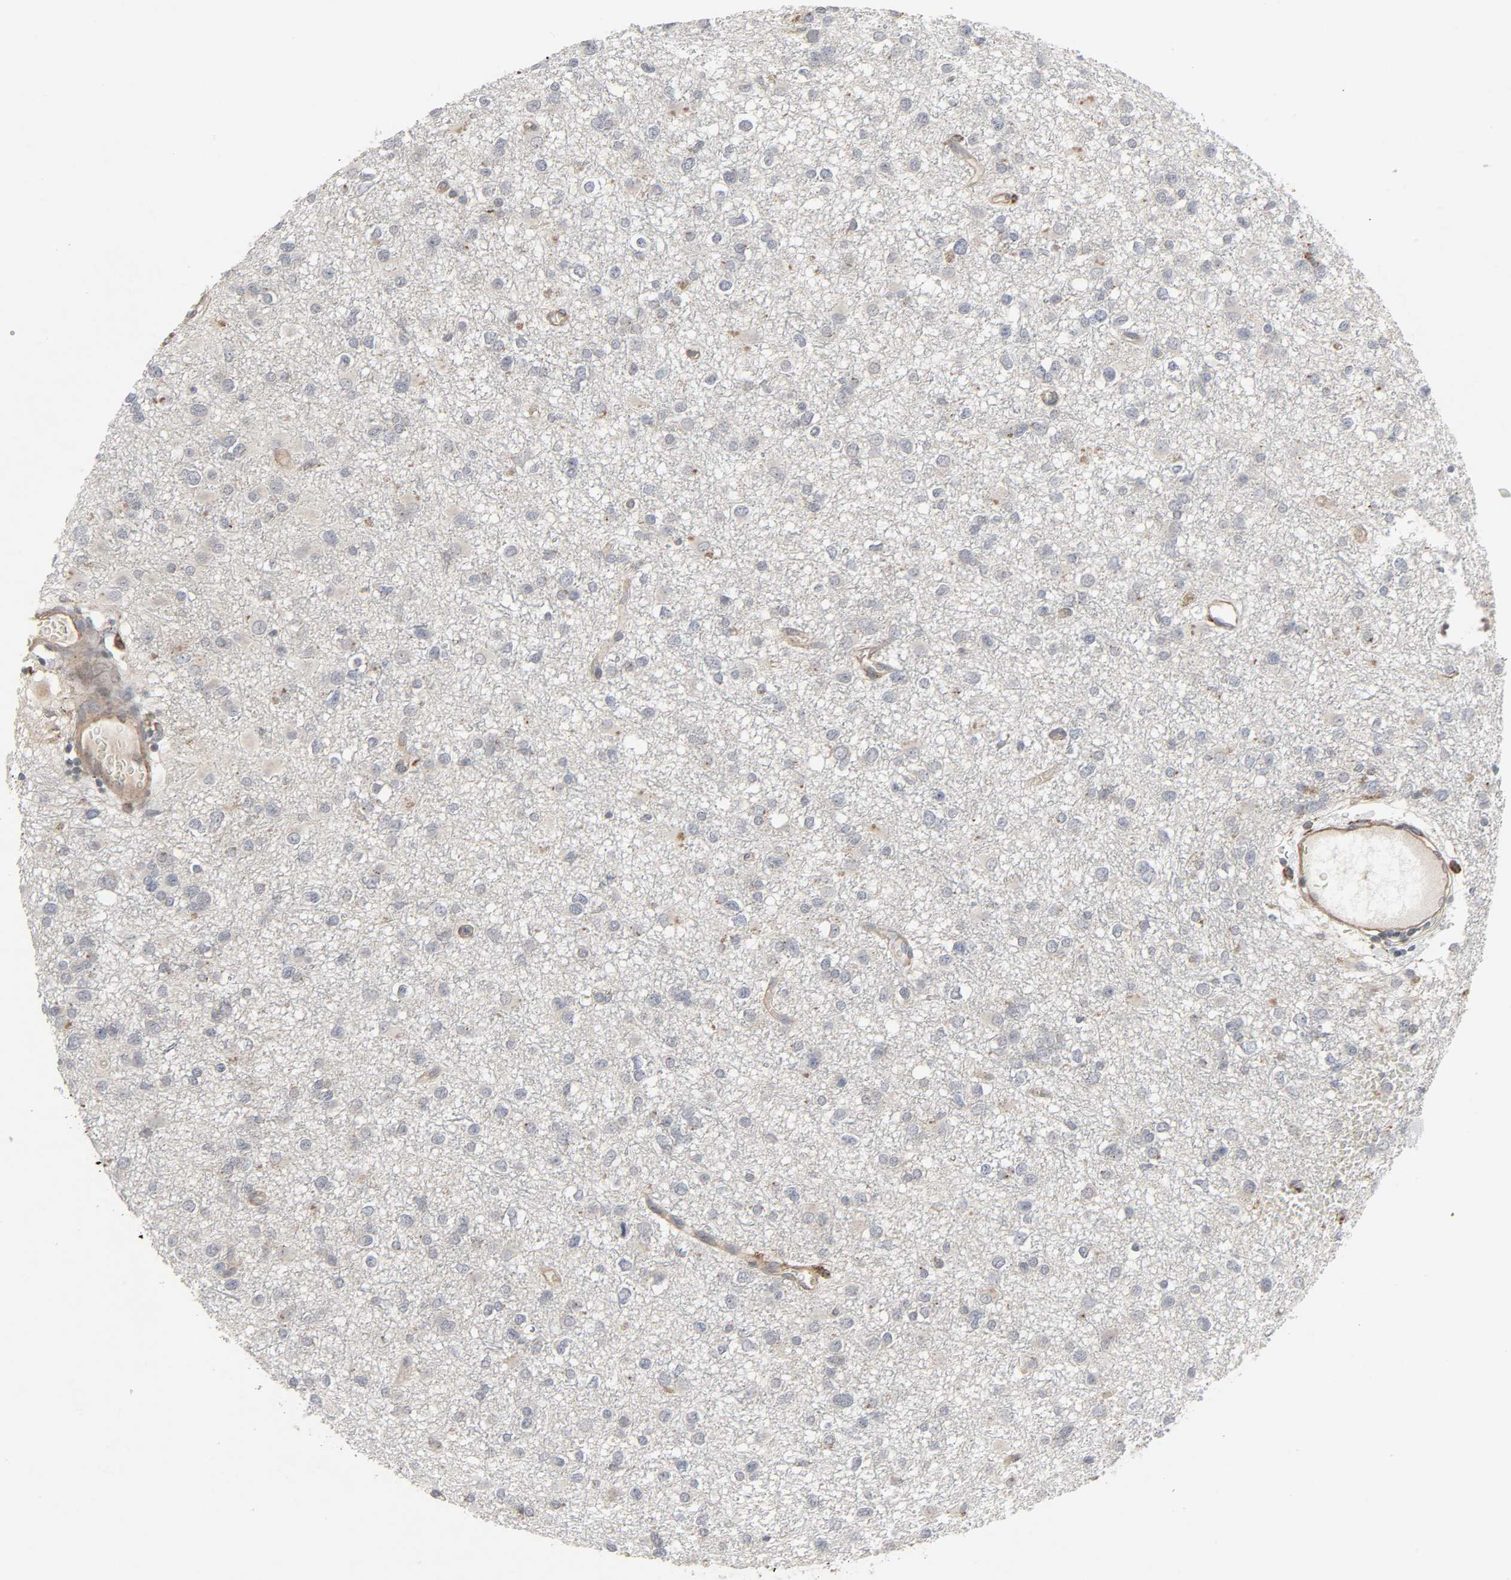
{"staining": {"intensity": "weak", "quantity": "<25%", "location": "cytoplasmic/membranous"}, "tissue": "glioma", "cell_type": "Tumor cells", "image_type": "cancer", "snomed": [{"axis": "morphology", "description": "Glioma, malignant, Low grade"}, {"axis": "topography", "description": "Brain"}], "caption": "An IHC photomicrograph of glioma is shown. There is no staining in tumor cells of glioma.", "gene": "ADCY4", "patient": {"sex": "male", "age": 42}}